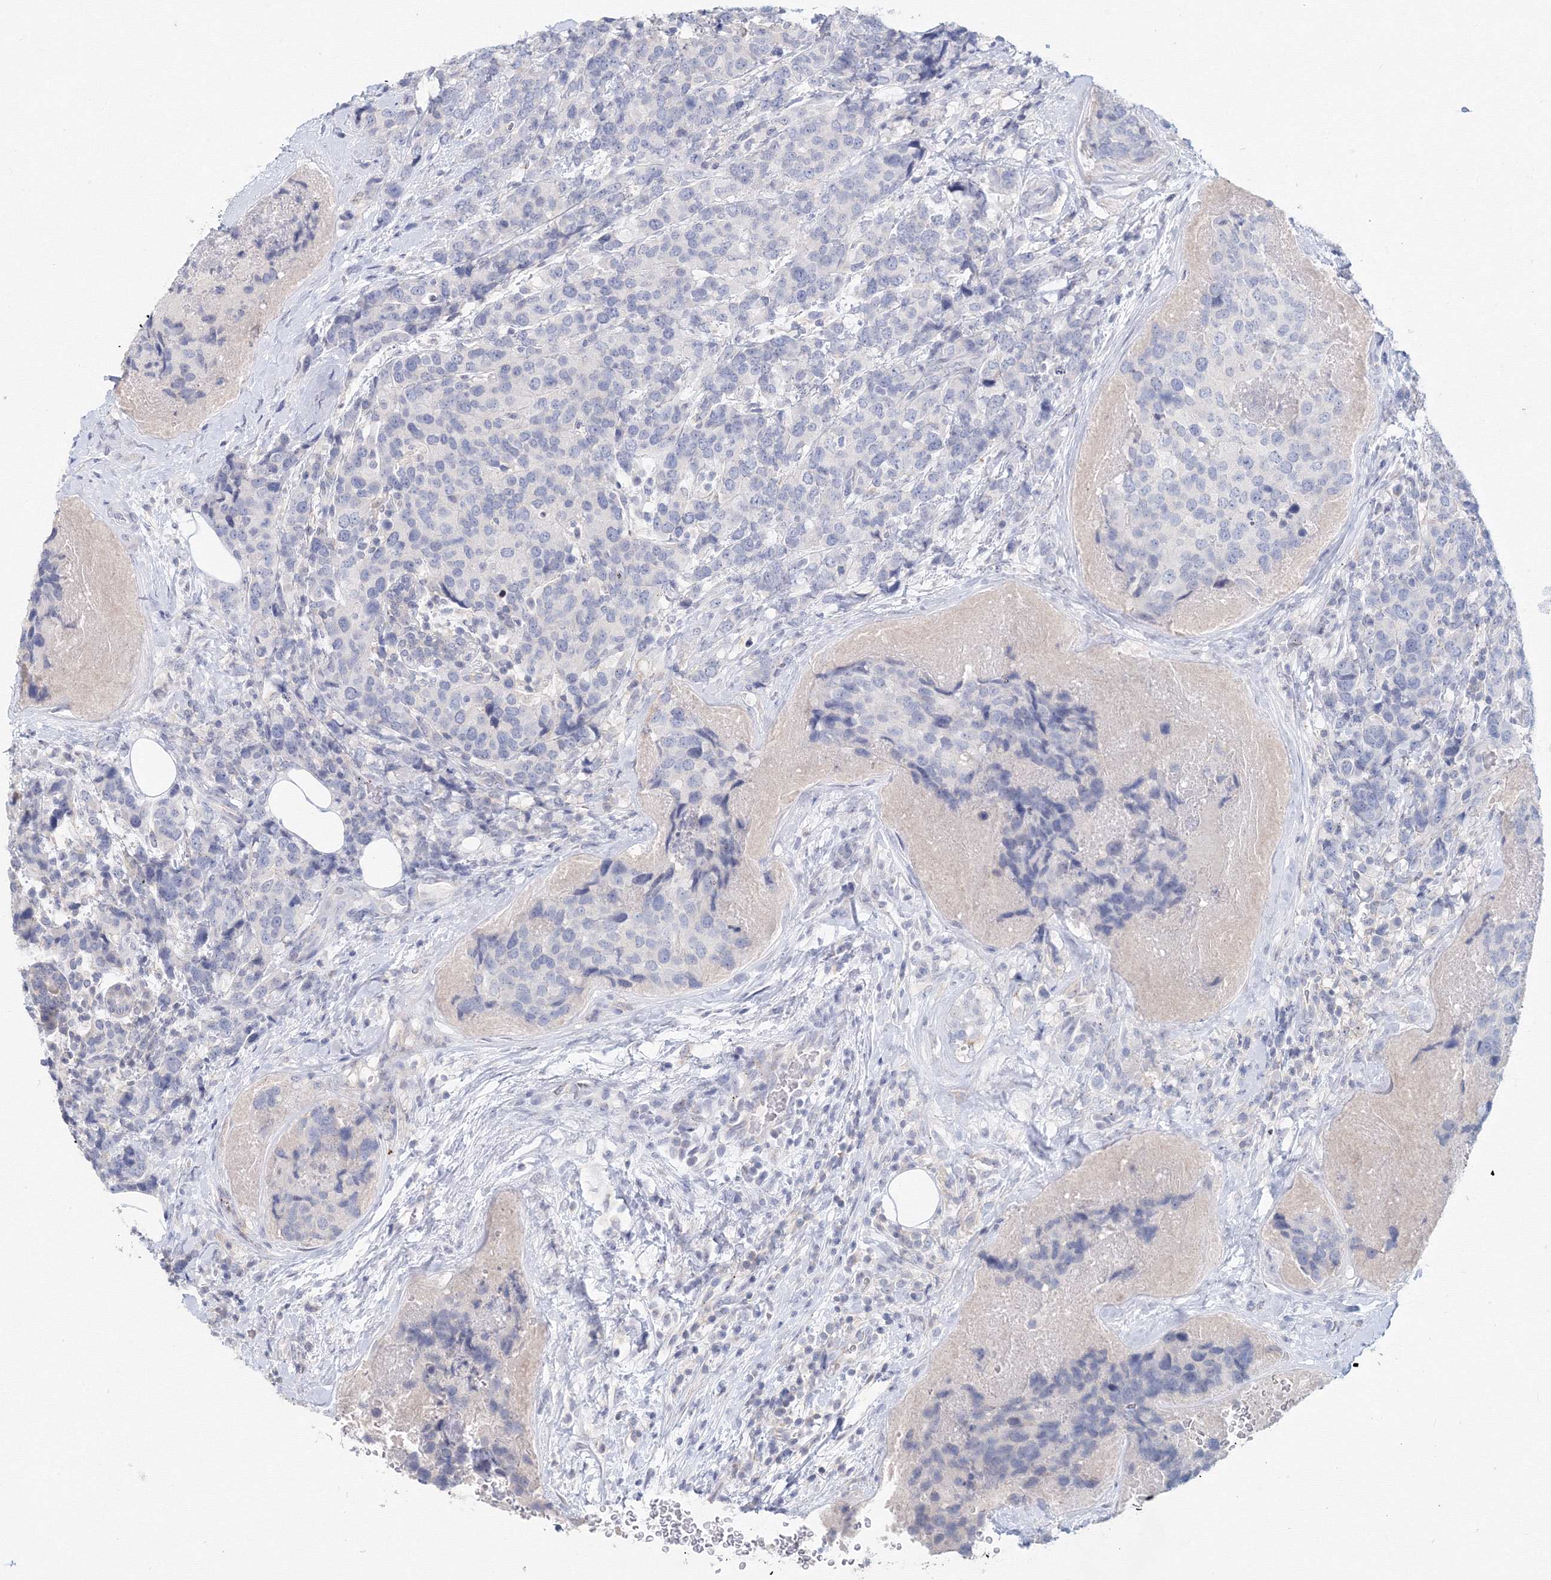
{"staining": {"intensity": "negative", "quantity": "none", "location": "none"}, "tissue": "breast cancer", "cell_type": "Tumor cells", "image_type": "cancer", "snomed": [{"axis": "morphology", "description": "Lobular carcinoma"}, {"axis": "topography", "description": "Breast"}], "caption": "This image is of breast lobular carcinoma stained with IHC to label a protein in brown with the nuclei are counter-stained blue. There is no expression in tumor cells. (DAB IHC visualized using brightfield microscopy, high magnification).", "gene": "SLC7A7", "patient": {"sex": "female", "age": 59}}